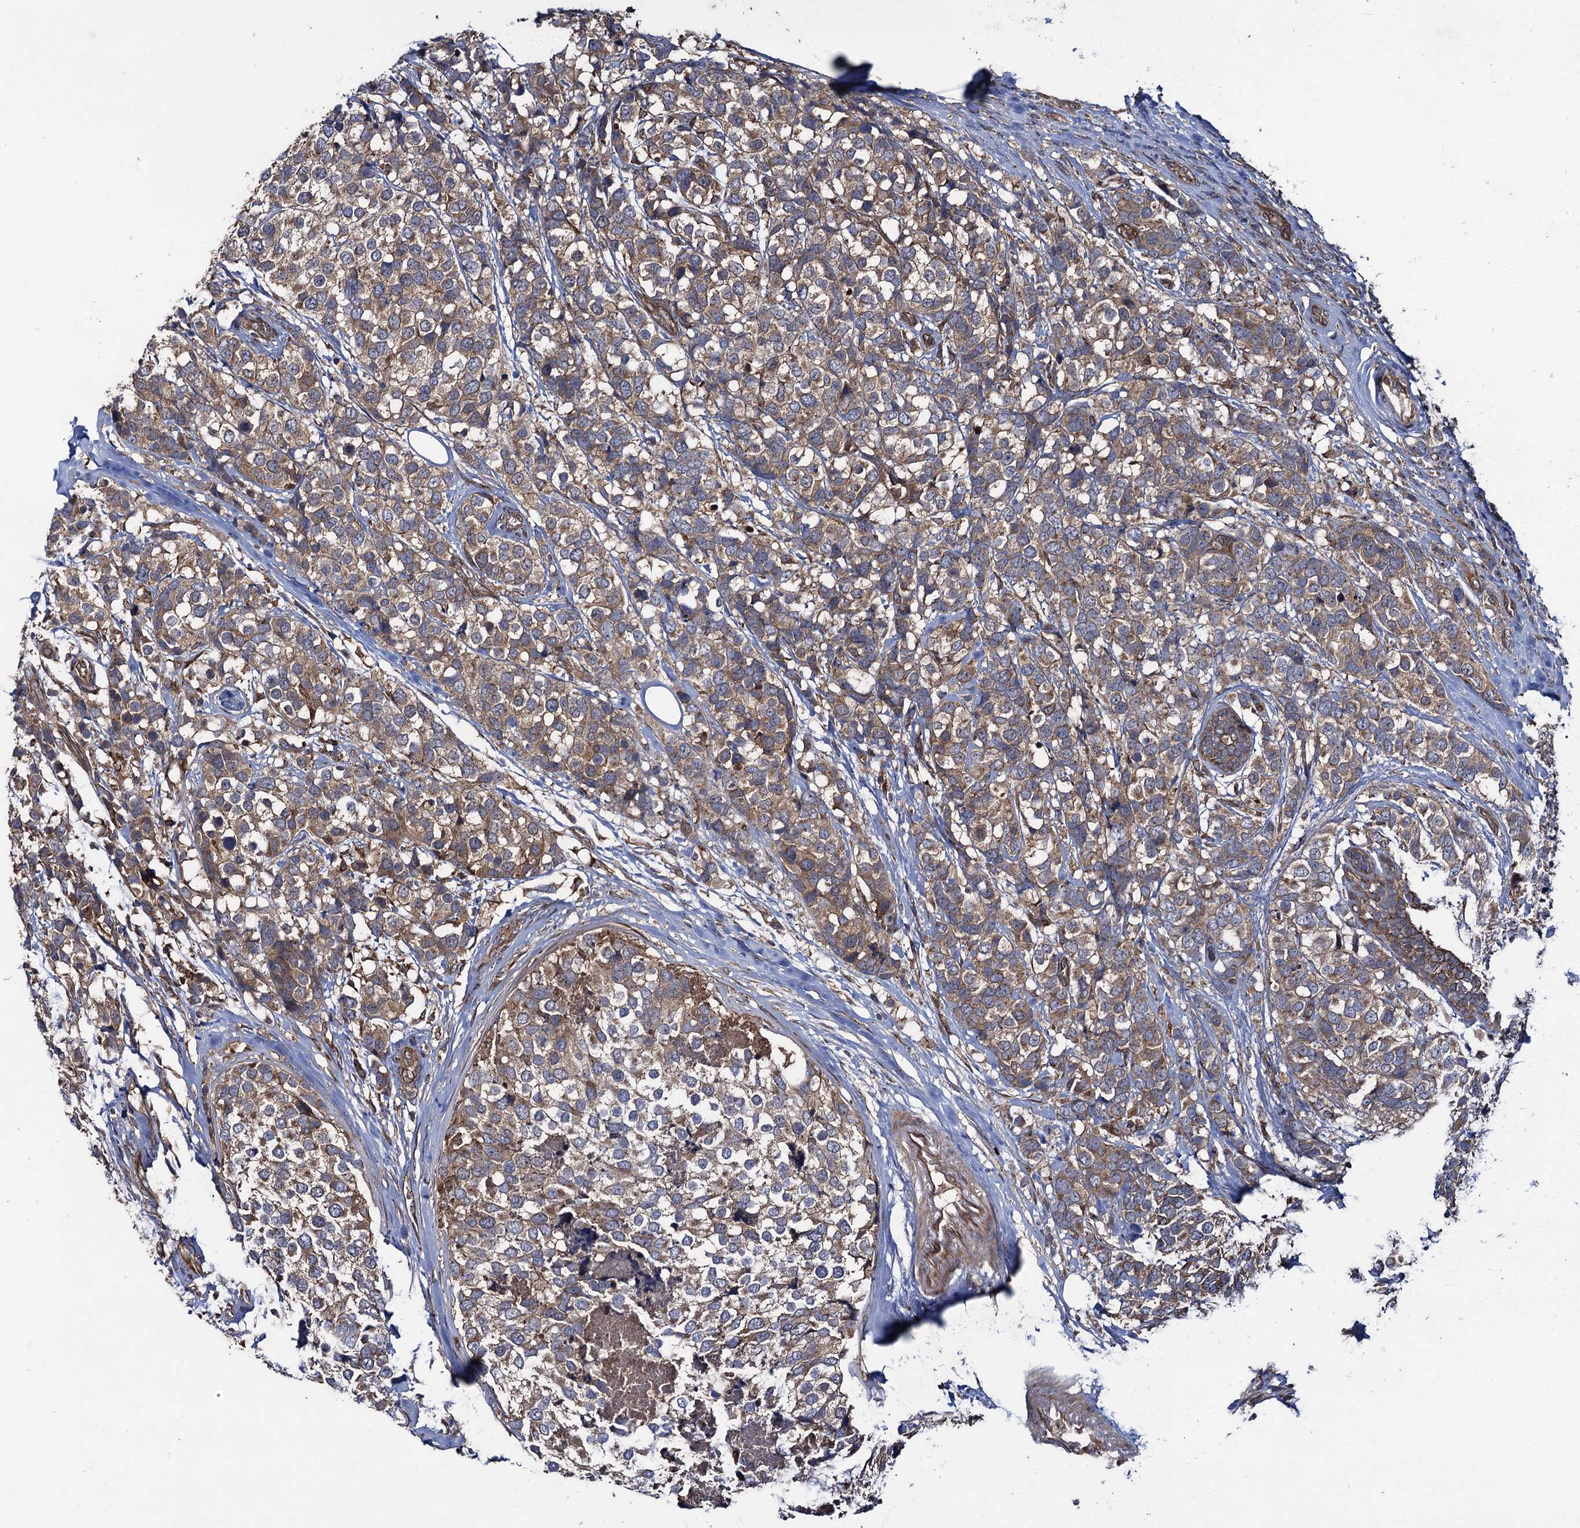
{"staining": {"intensity": "moderate", "quantity": ">75%", "location": "cytoplasmic/membranous"}, "tissue": "breast cancer", "cell_type": "Tumor cells", "image_type": "cancer", "snomed": [{"axis": "morphology", "description": "Lobular carcinoma"}, {"axis": "topography", "description": "Breast"}], "caption": "Tumor cells demonstrate moderate cytoplasmic/membranous expression in approximately >75% of cells in breast cancer. The protein of interest is stained brown, and the nuclei are stained in blue (DAB (3,3'-diaminobenzidine) IHC with brightfield microscopy, high magnification).", "gene": "HAUS1", "patient": {"sex": "female", "age": 59}}